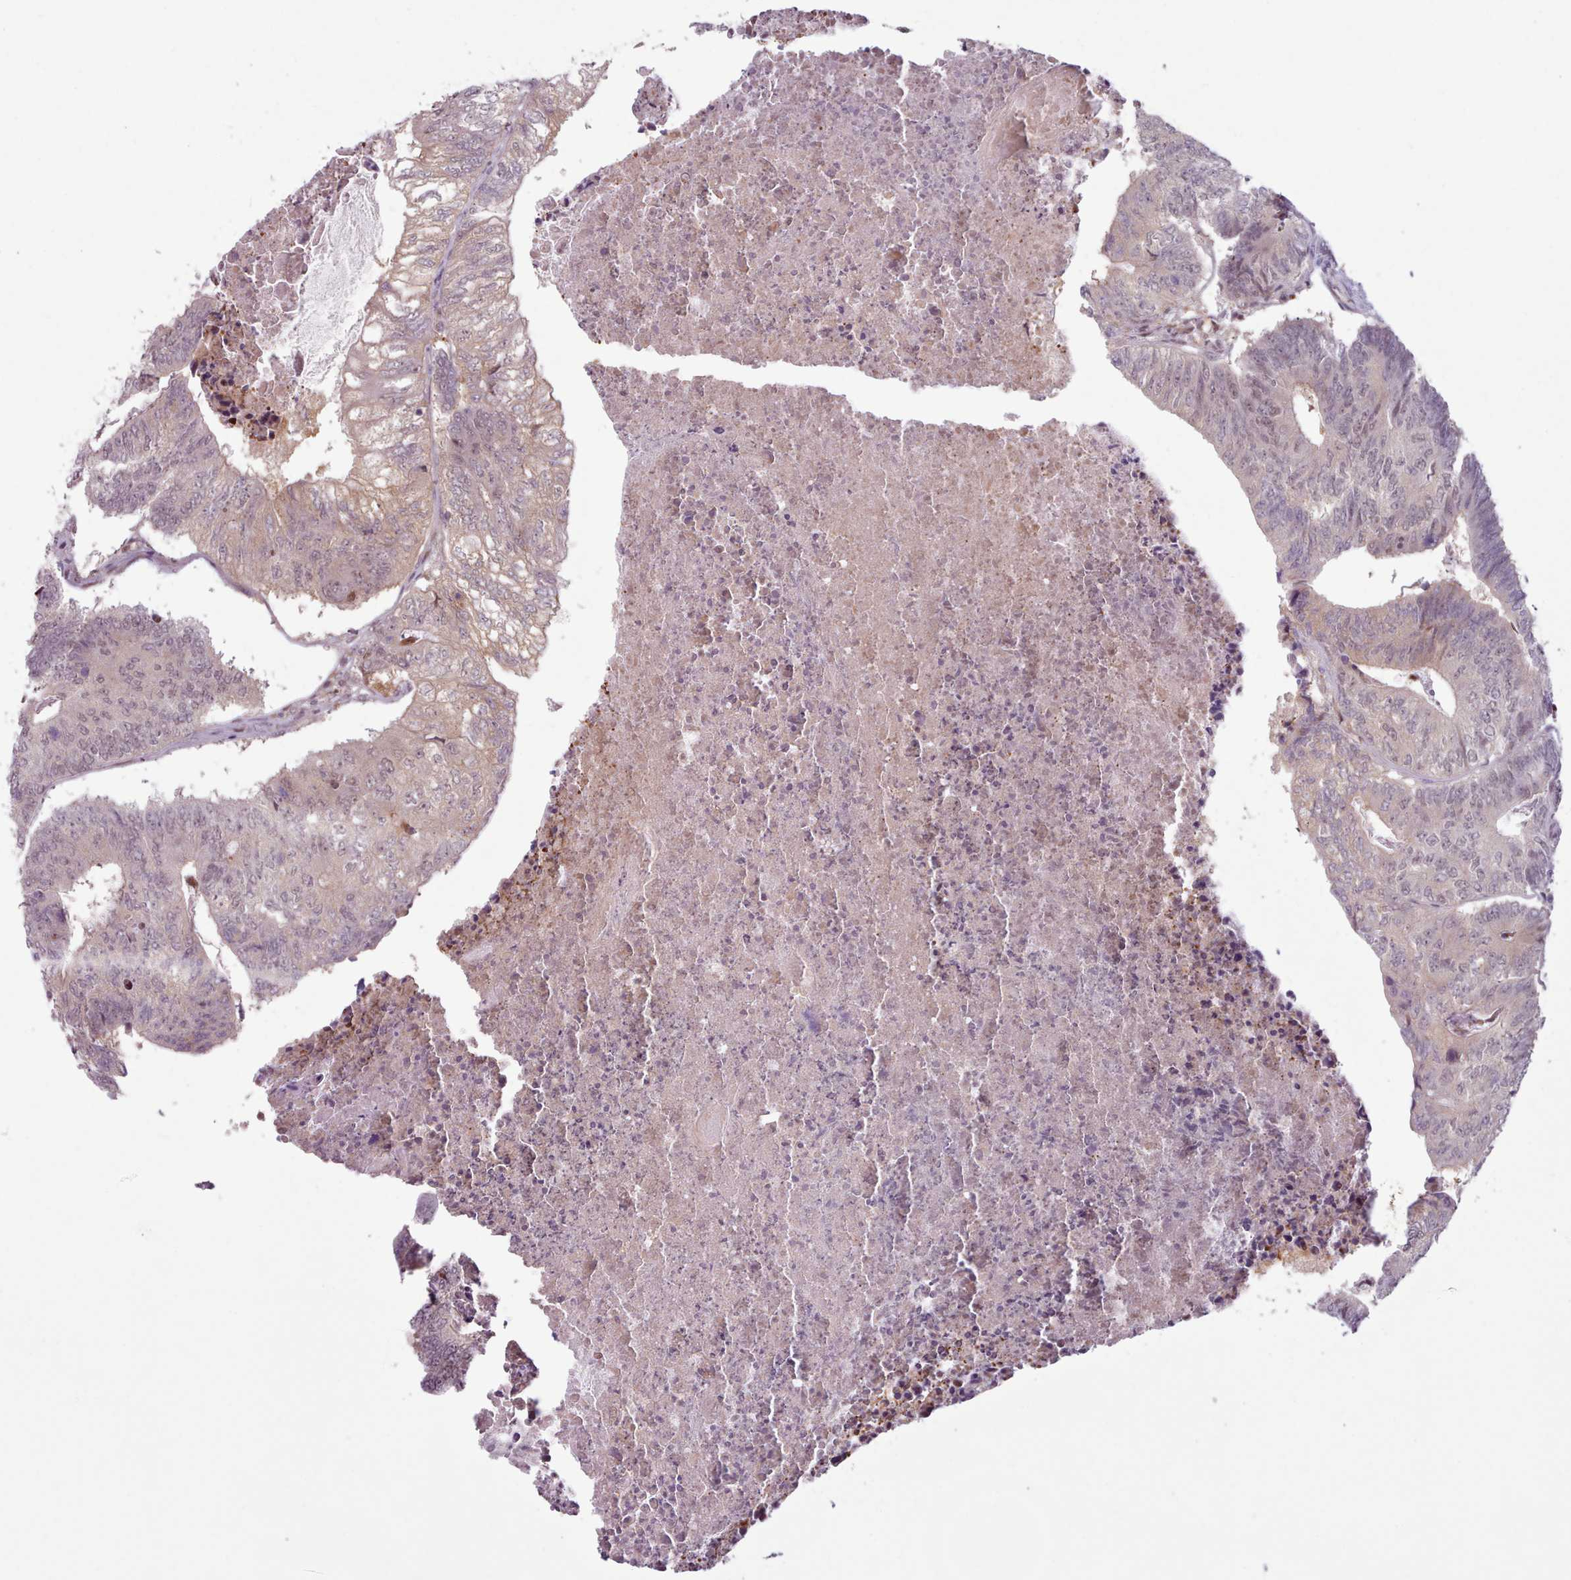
{"staining": {"intensity": "weak", "quantity": "25%-75%", "location": "cytoplasmic/membranous"}, "tissue": "colorectal cancer", "cell_type": "Tumor cells", "image_type": "cancer", "snomed": [{"axis": "morphology", "description": "Adenocarcinoma, NOS"}, {"axis": "topography", "description": "Colon"}], "caption": "Human colorectal cancer stained with a brown dye displays weak cytoplasmic/membranous positive expression in about 25%-75% of tumor cells.", "gene": "KBTBD7", "patient": {"sex": "female", "age": 67}}